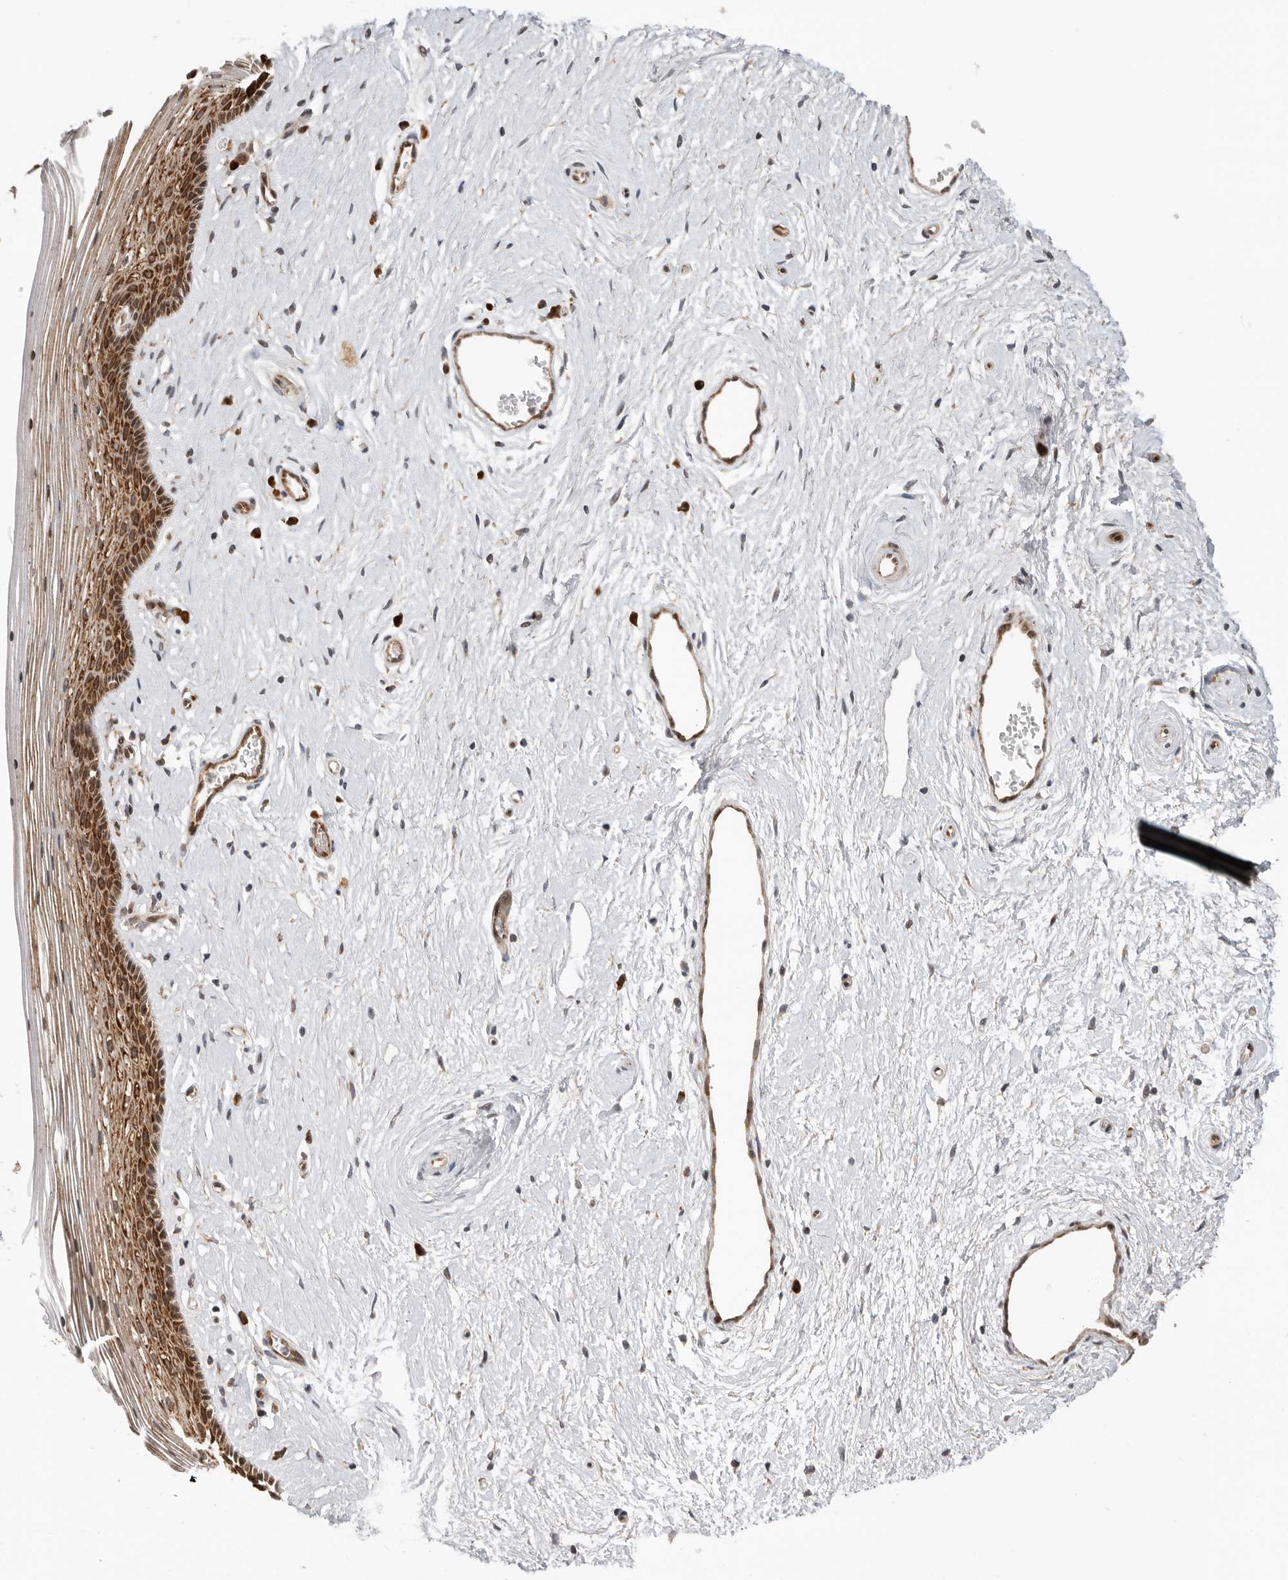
{"staining": {"intensity": "strong", "quantity": ">75%", "location": "cytoplasmic/membranous"}, "tissue": "vagina", "cell_type": "Squamous epithelial cells", "image_type": "normal", "snomed": [{"axis": "morphology", "description": "Normal tissue, NOS"}, {"axis": "topography", "description": "Vagina"}], "caption": "Squamous epithelial cells show high levels of strong cytoplasmic/membranous expression in about >75% of cells in unremarkable human vagina.", "gene": "FZD3", "patient": {"sex": "female", "age": 46}}